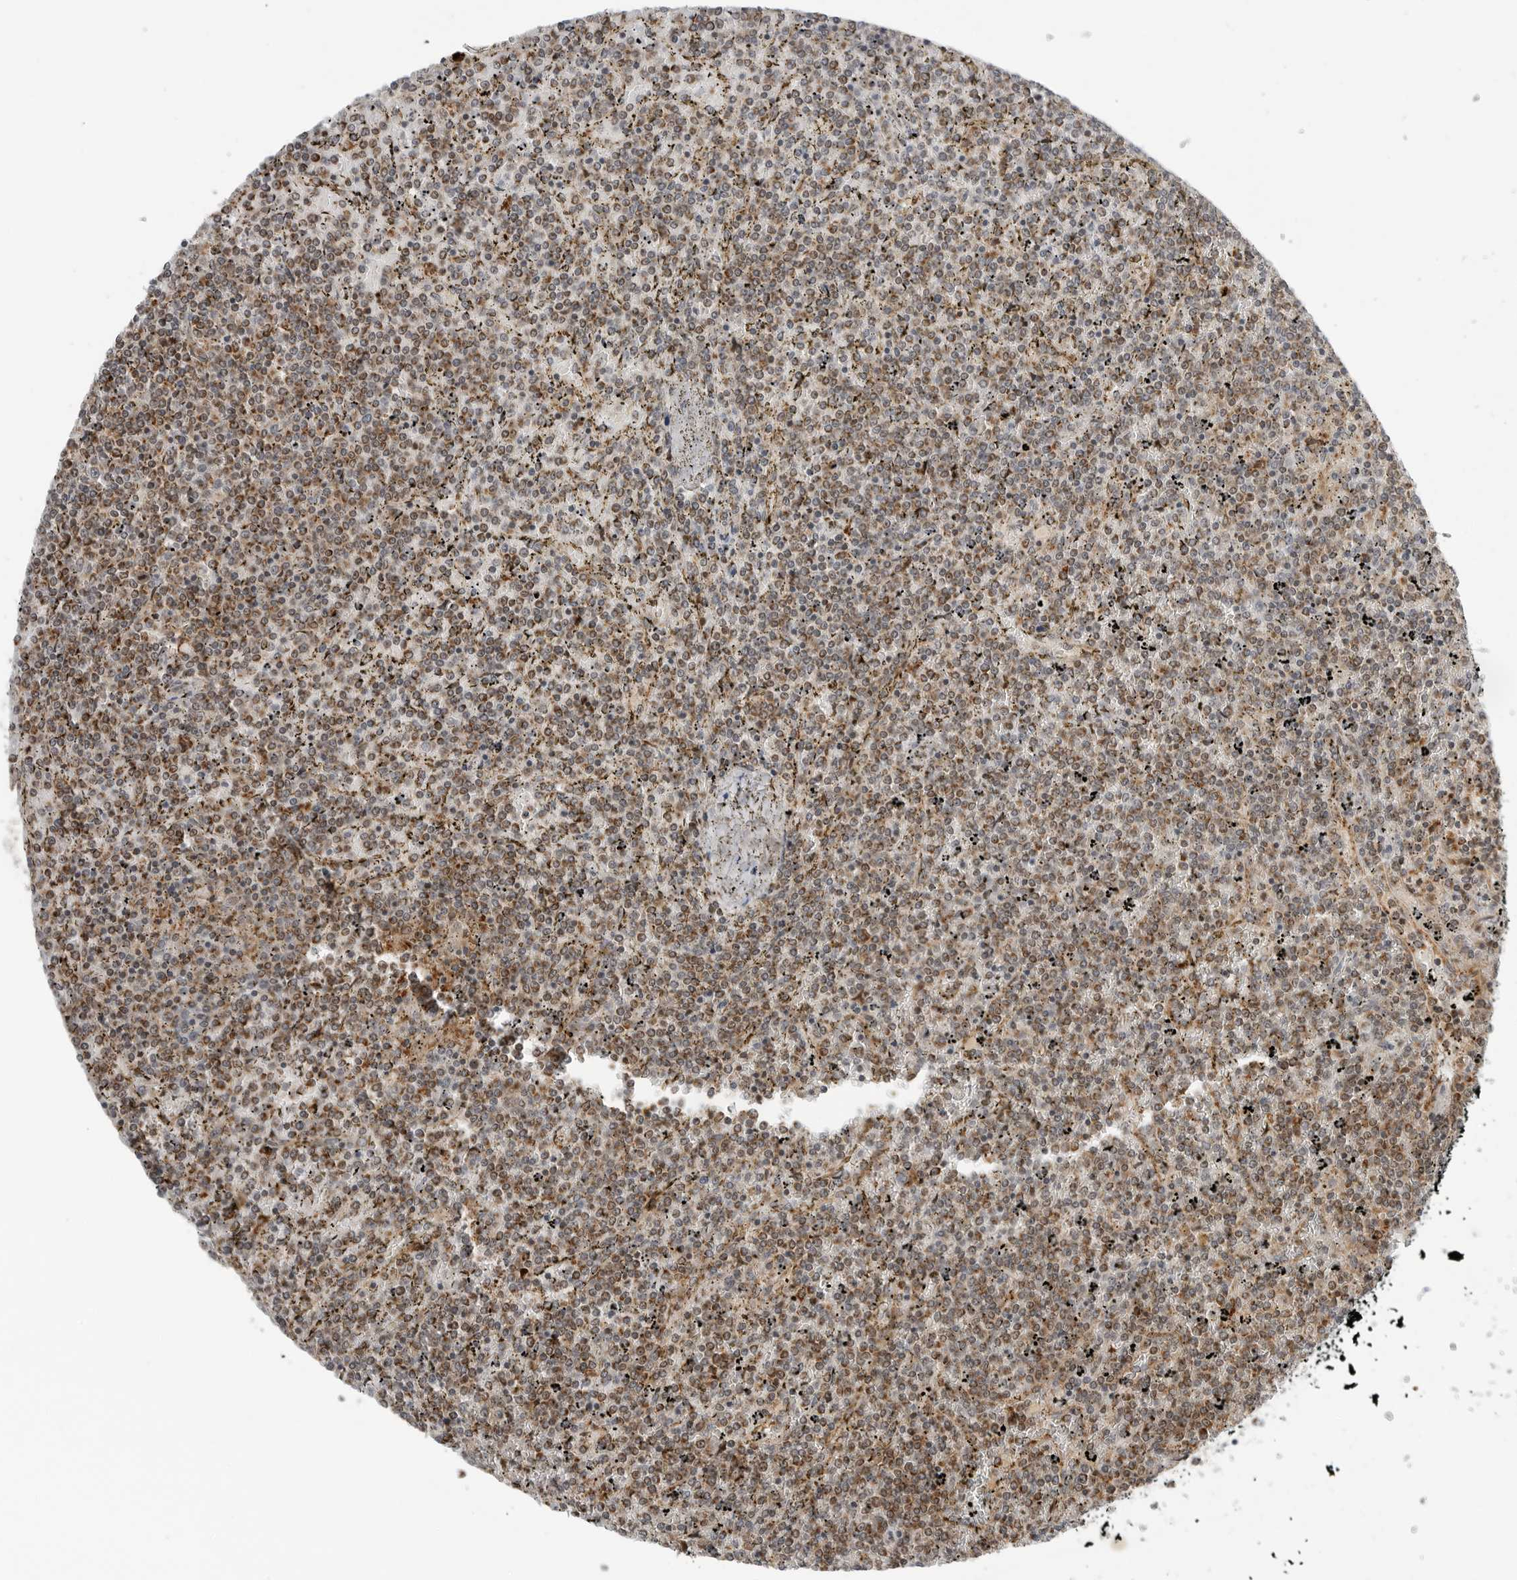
{"staining": {"intensity": "weak", "quantity": ">75%", "location": "nuclear"}, "tissue": "lymphoma", "cell_type": "Tumor cells", "image_type": "cancer", "snomed": [{"axis": "morphology", "description": "Malignant lymphoma, non-Hodgkin's type, Low grade"}, {"axis": "topography", "description": "Spleen"}], "caption": "Human lymphoma stained for a protein (brown) shows weak nuclear positive staining in approximately >75% of tumor cells.", "gene": "PEX2", "patient": {"sex": "female", "age": 19}}